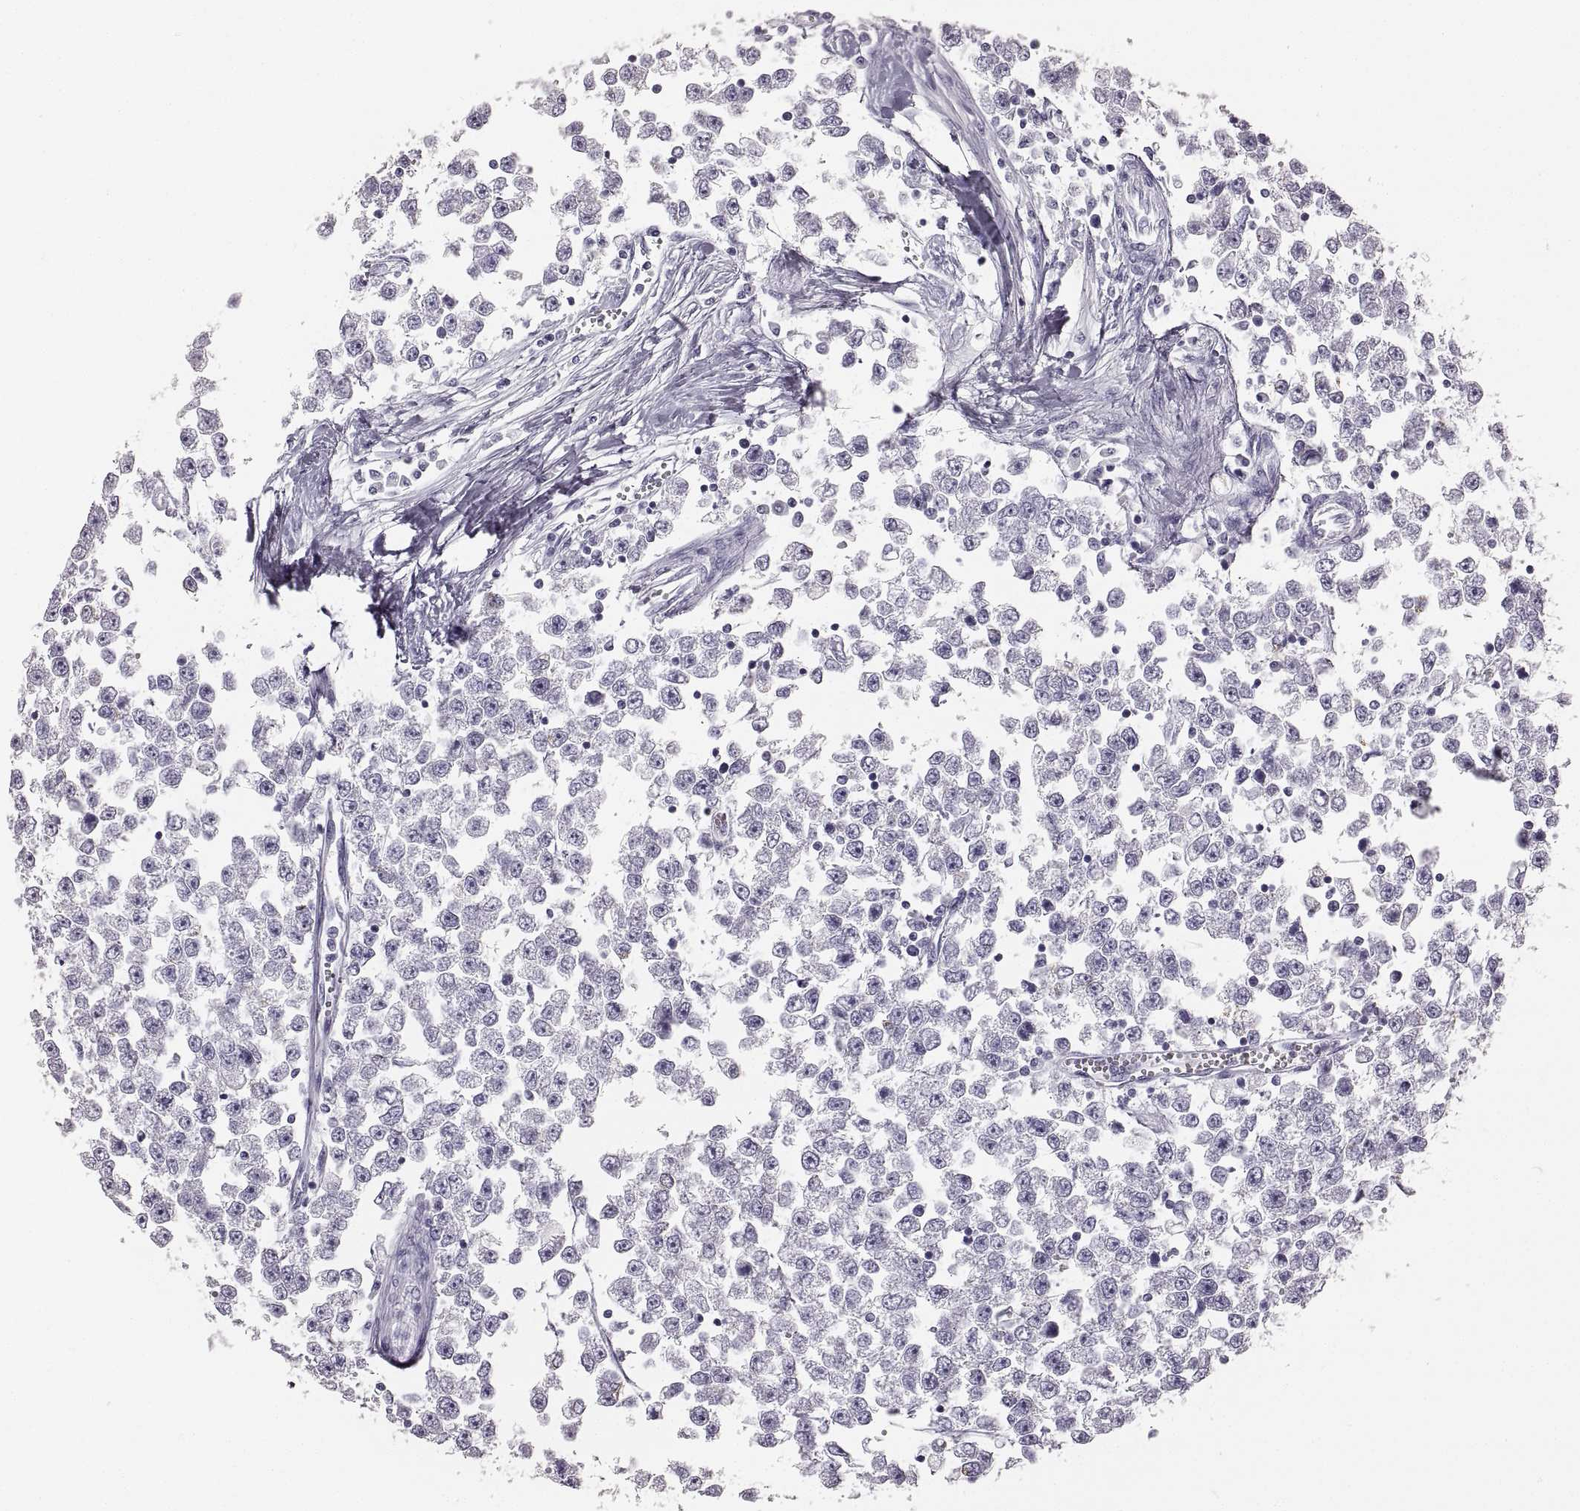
{"staining": {"intensity": "negative", "quantity": "none", "location": "none"}, "tissue": "testis cancer", "cell_type": "Tumor cells", "image_type": "cancer", "snomed": [{"axis": "morphology", "description": "Seminoma, NOS"}, {"axis": "topography", "description": "Testis"}], "caption": "This is a micrograph of immunohistochemistry staining of testis seminoma, which shows no expression in tumor cells.", "gene": "RDH13", "patient": {"sex": "male", "age": 34}}